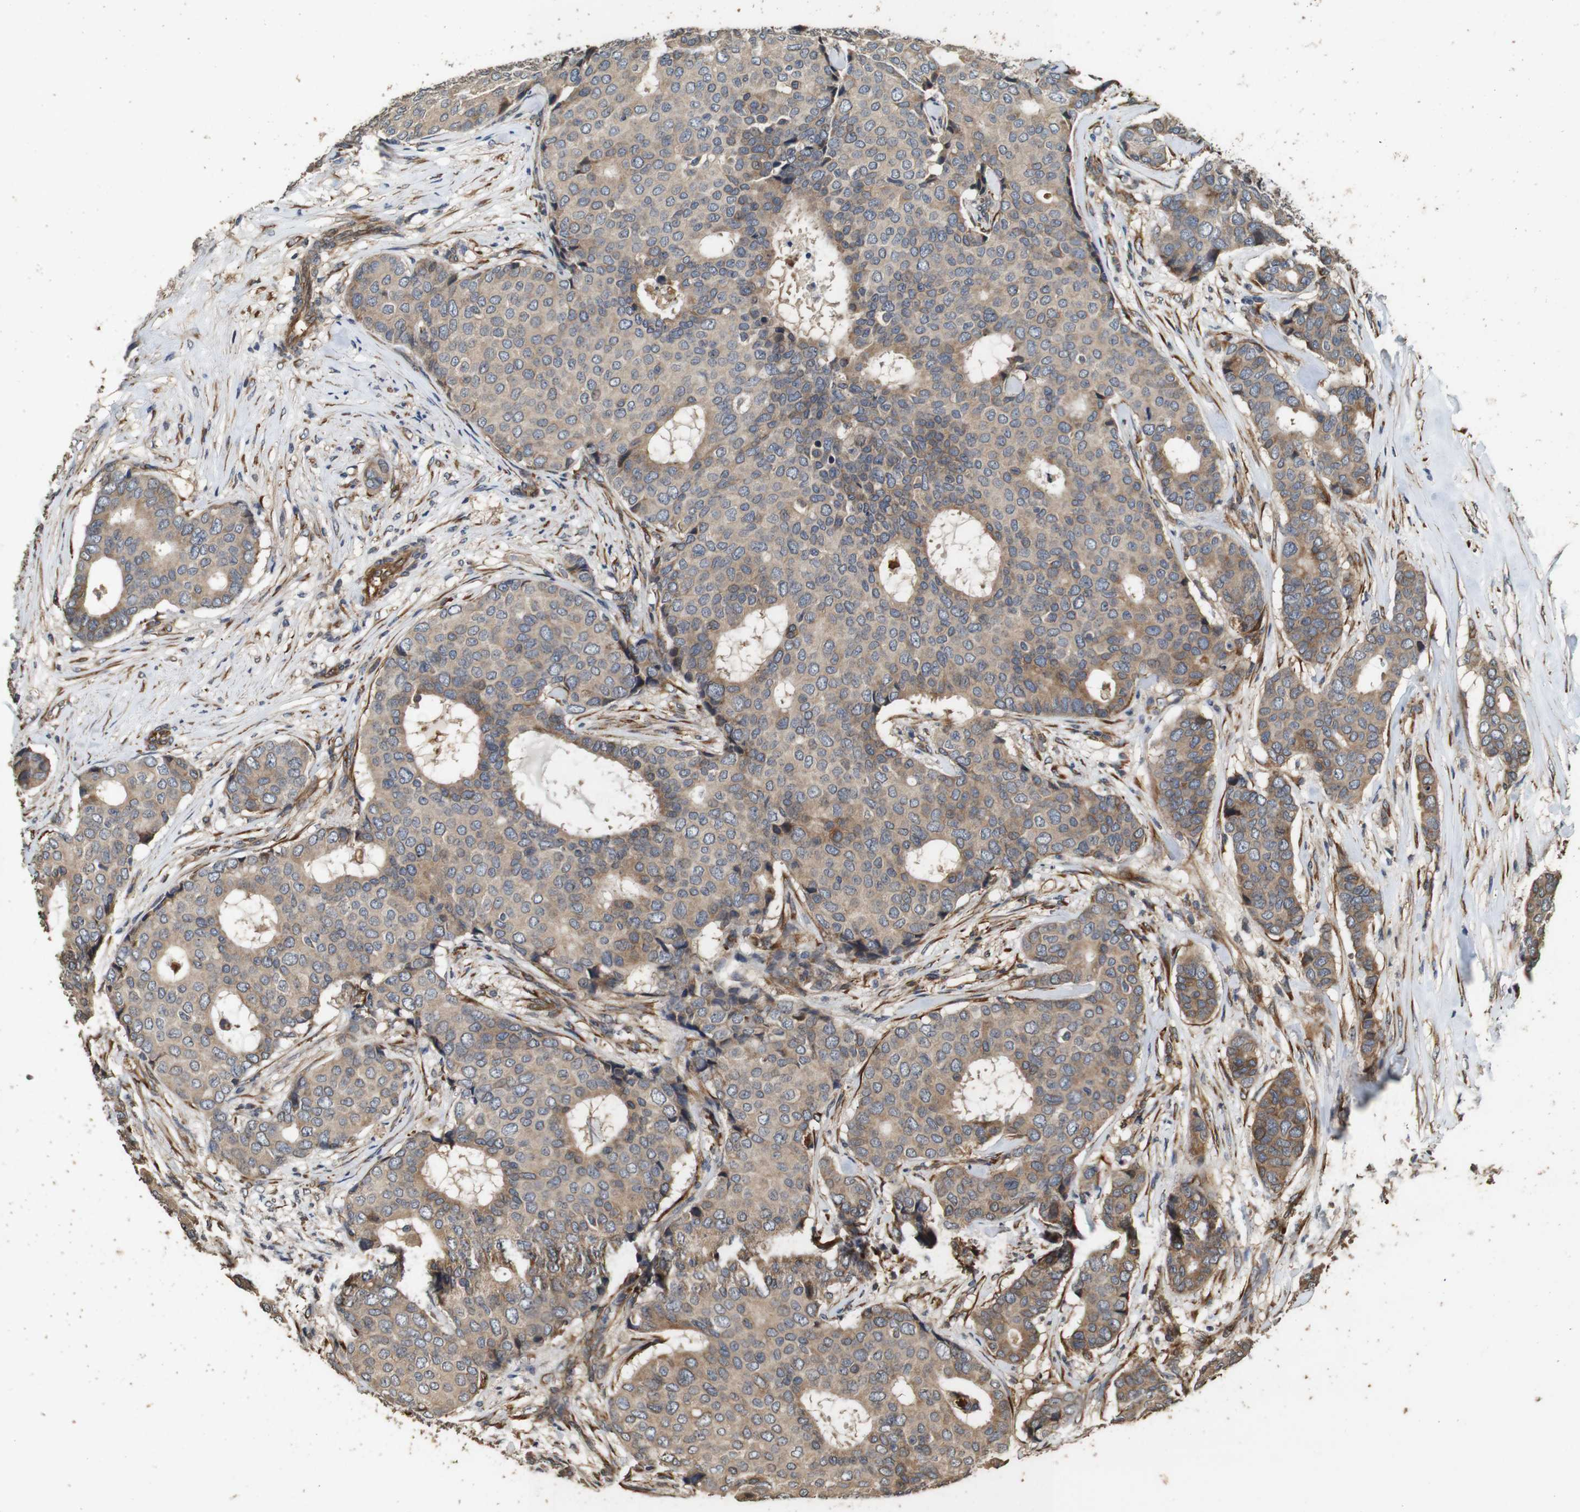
{"staining": {"intensity": "weak", "quantity": ">75%", "location": "cytoplasmic/membranous"}, "tissue": "breast cancer", "cell_type": "Tumor cells", "image_type": "cancer", "snomed": [{"axis": "morphology", "description": "Duct carcinoma"}, {"axis": "topography", "description": "Breast"}], "caption": "Immunohistochemical staining of human breast cancer reveals weak cytoplasmic/membranous protein expression in about >75% of tumor cells.", "gene": "CNPY4", "patient": {"sex": "female", "age": 75}}